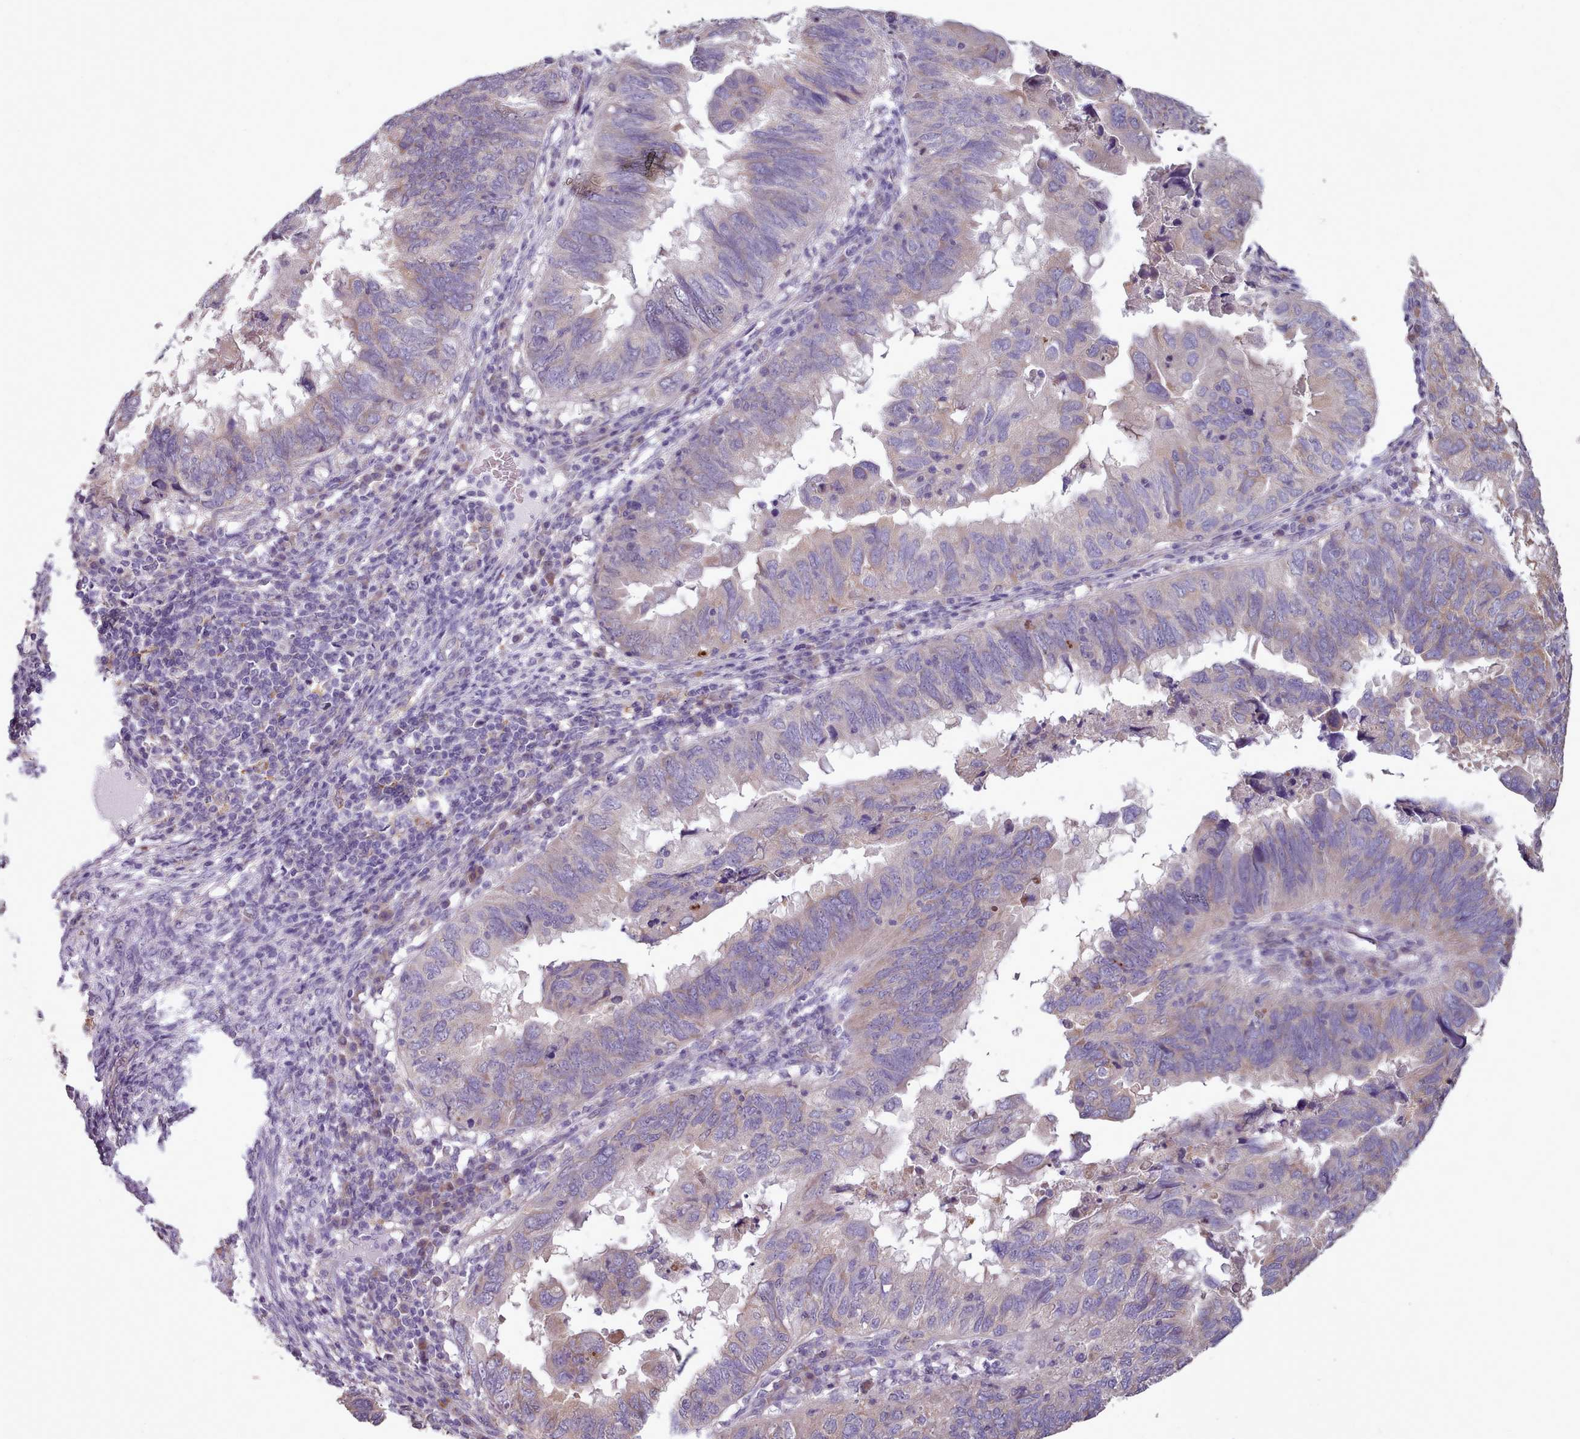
{"staining": {"intensity": "moderate", "quantity": "25%-75%", "location": "cytoplasmic/membranous"}, "tissue": "endometrial cancer", "cell_type": "Tumor cells", "image_type": "cancer", "snomed": [{"axis": "morphology", "description": "Adenocarcinoma, NOS"}, {"axis": "topography", "description": "Uterus"}], "caption": "An image showing moderate cytoplasmic/membranous positivity in about 25%-75% of tumor cells in endometrial cancer (adenocarcinoma), as visualized by brown immunohistochemical staining.", "gene": "DPF1", "patient": {"sex": "female", "age": 77}}